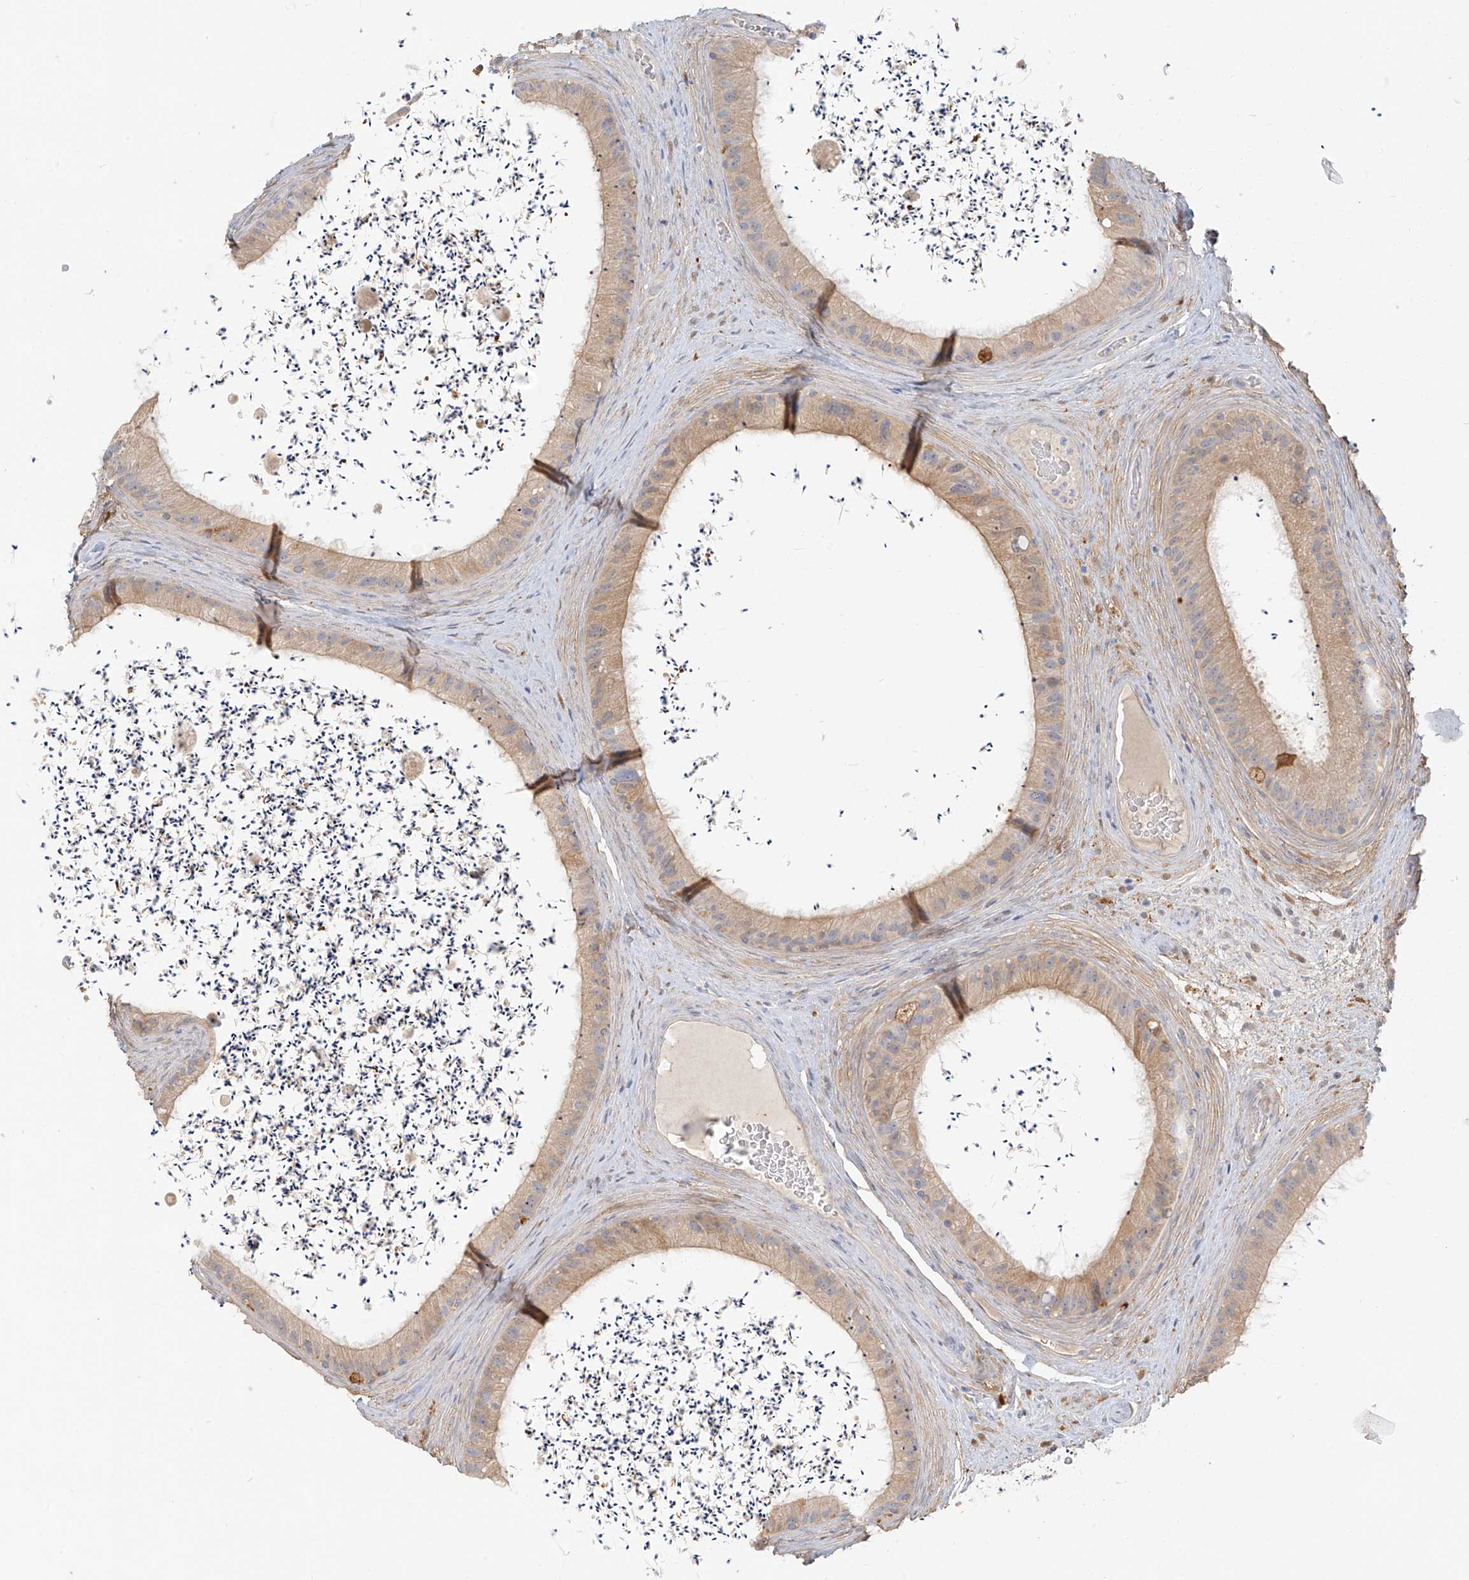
{"staining": {"intensity": "weak", "quantity": "<25%", "location": "cytoplasmic/membranous"}, "tissue": "epididymis", "cell_type": "Glandular cells", "image_type": "normal", "snomed": [{"axis": "morphology", "description": "Normal tissue, NOS"}, {"axis": "topography", "description": "Epididymis, spermatic cord, NOS"}], "caption": "Micrograph shows no significant protein staining in glandular cells of normal epididymis.", "gene": "UPK1B", "patient": {"sex": "male", "age": 50}}